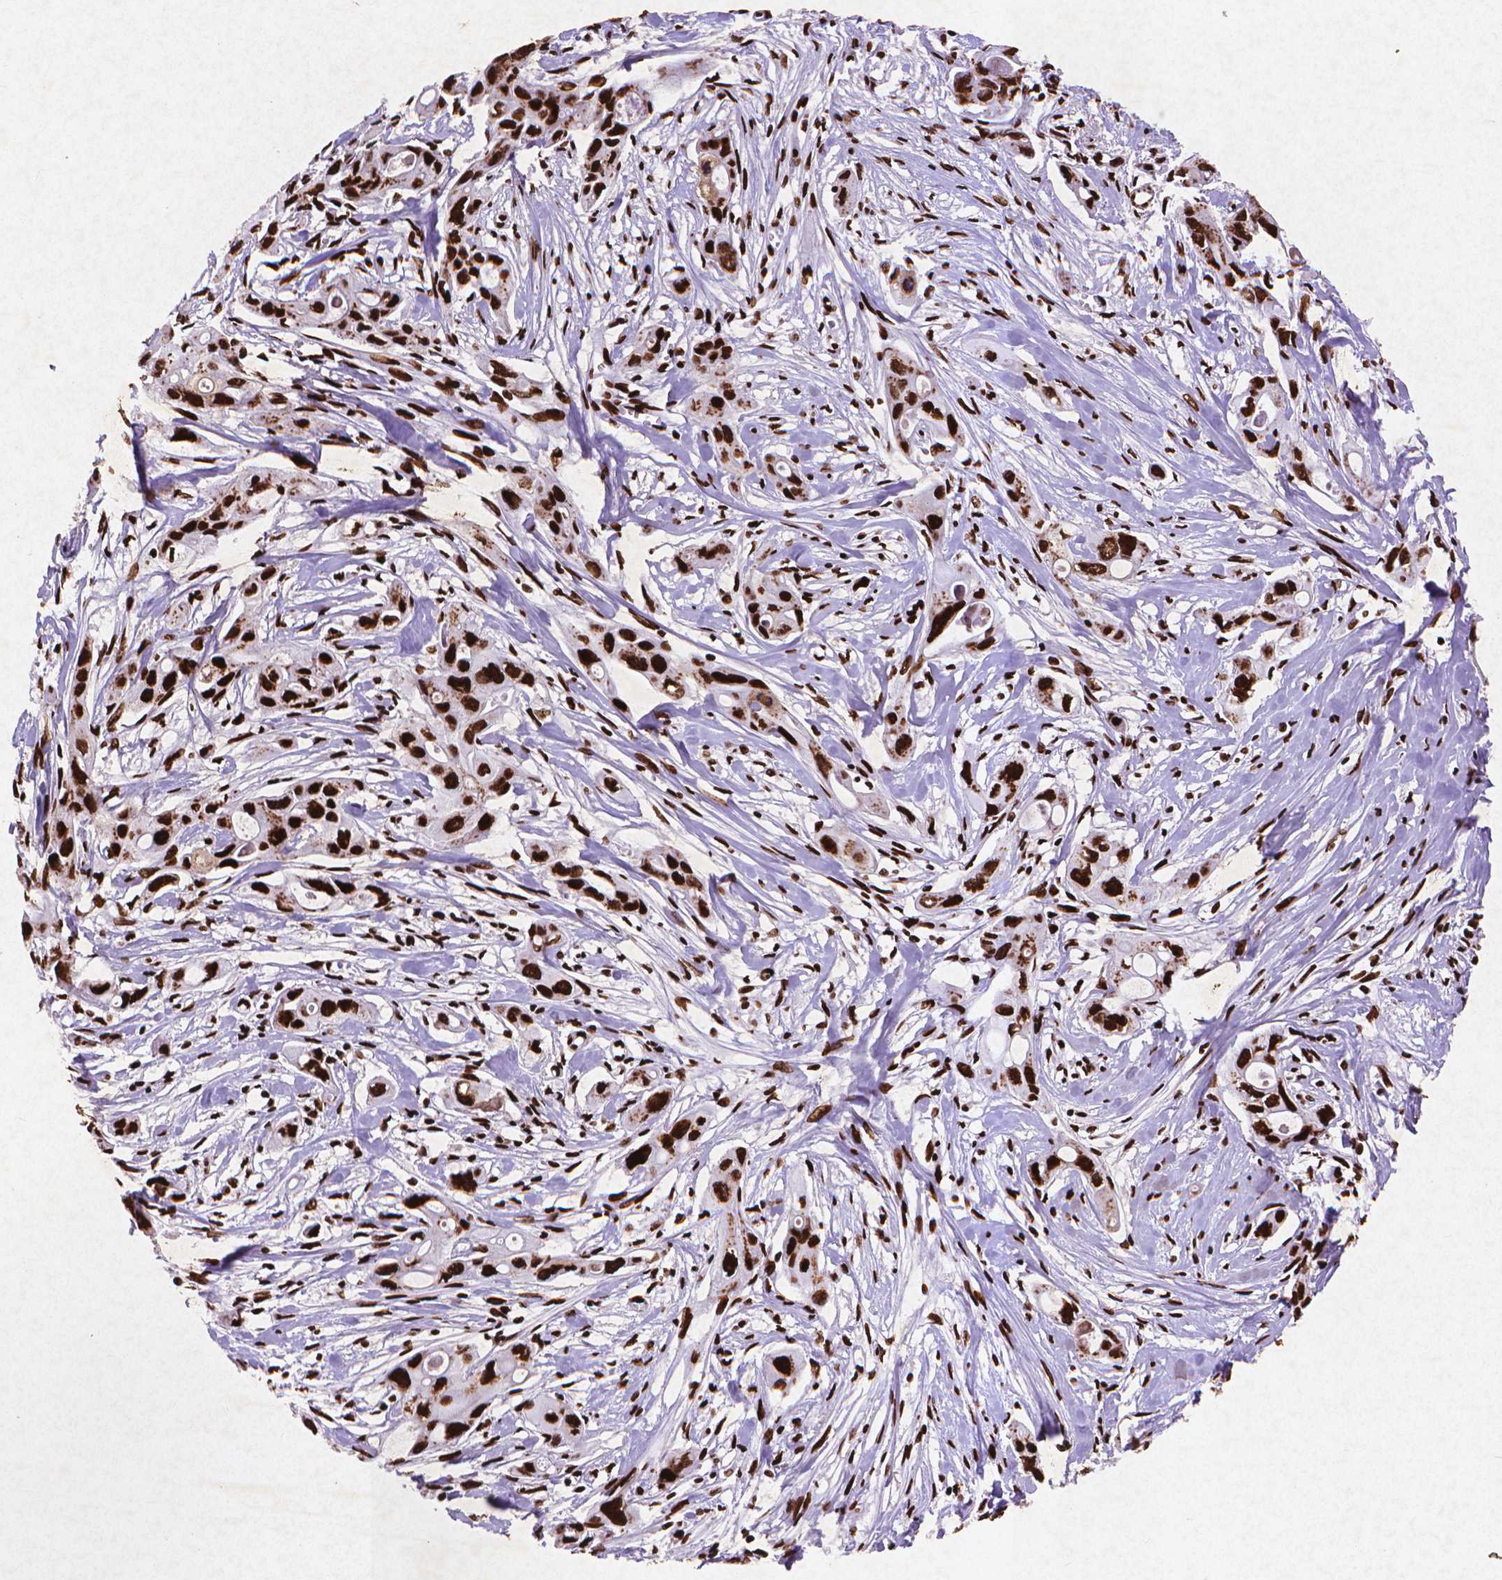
{"staining": {"intensity": "strong", "quantity": ">75%", "location": "nuclear"}, "tissue": "pancreatic cancer", "cell_type": "Tumor cells", "image_type": "cancer", "snomed": [{"axis": "morphology", "description": "Adenocarcinoma, NOS"}, {"axis": "topography", "description": "Pancreas"}], "caption": "About >75% of tumor cells in human pancreatic cancer display strong nuclear protein positivity as visualized by brown immunohistochemical staining.", "gene": "CITED2", "patient": {"sex": "male", "age": 60}}